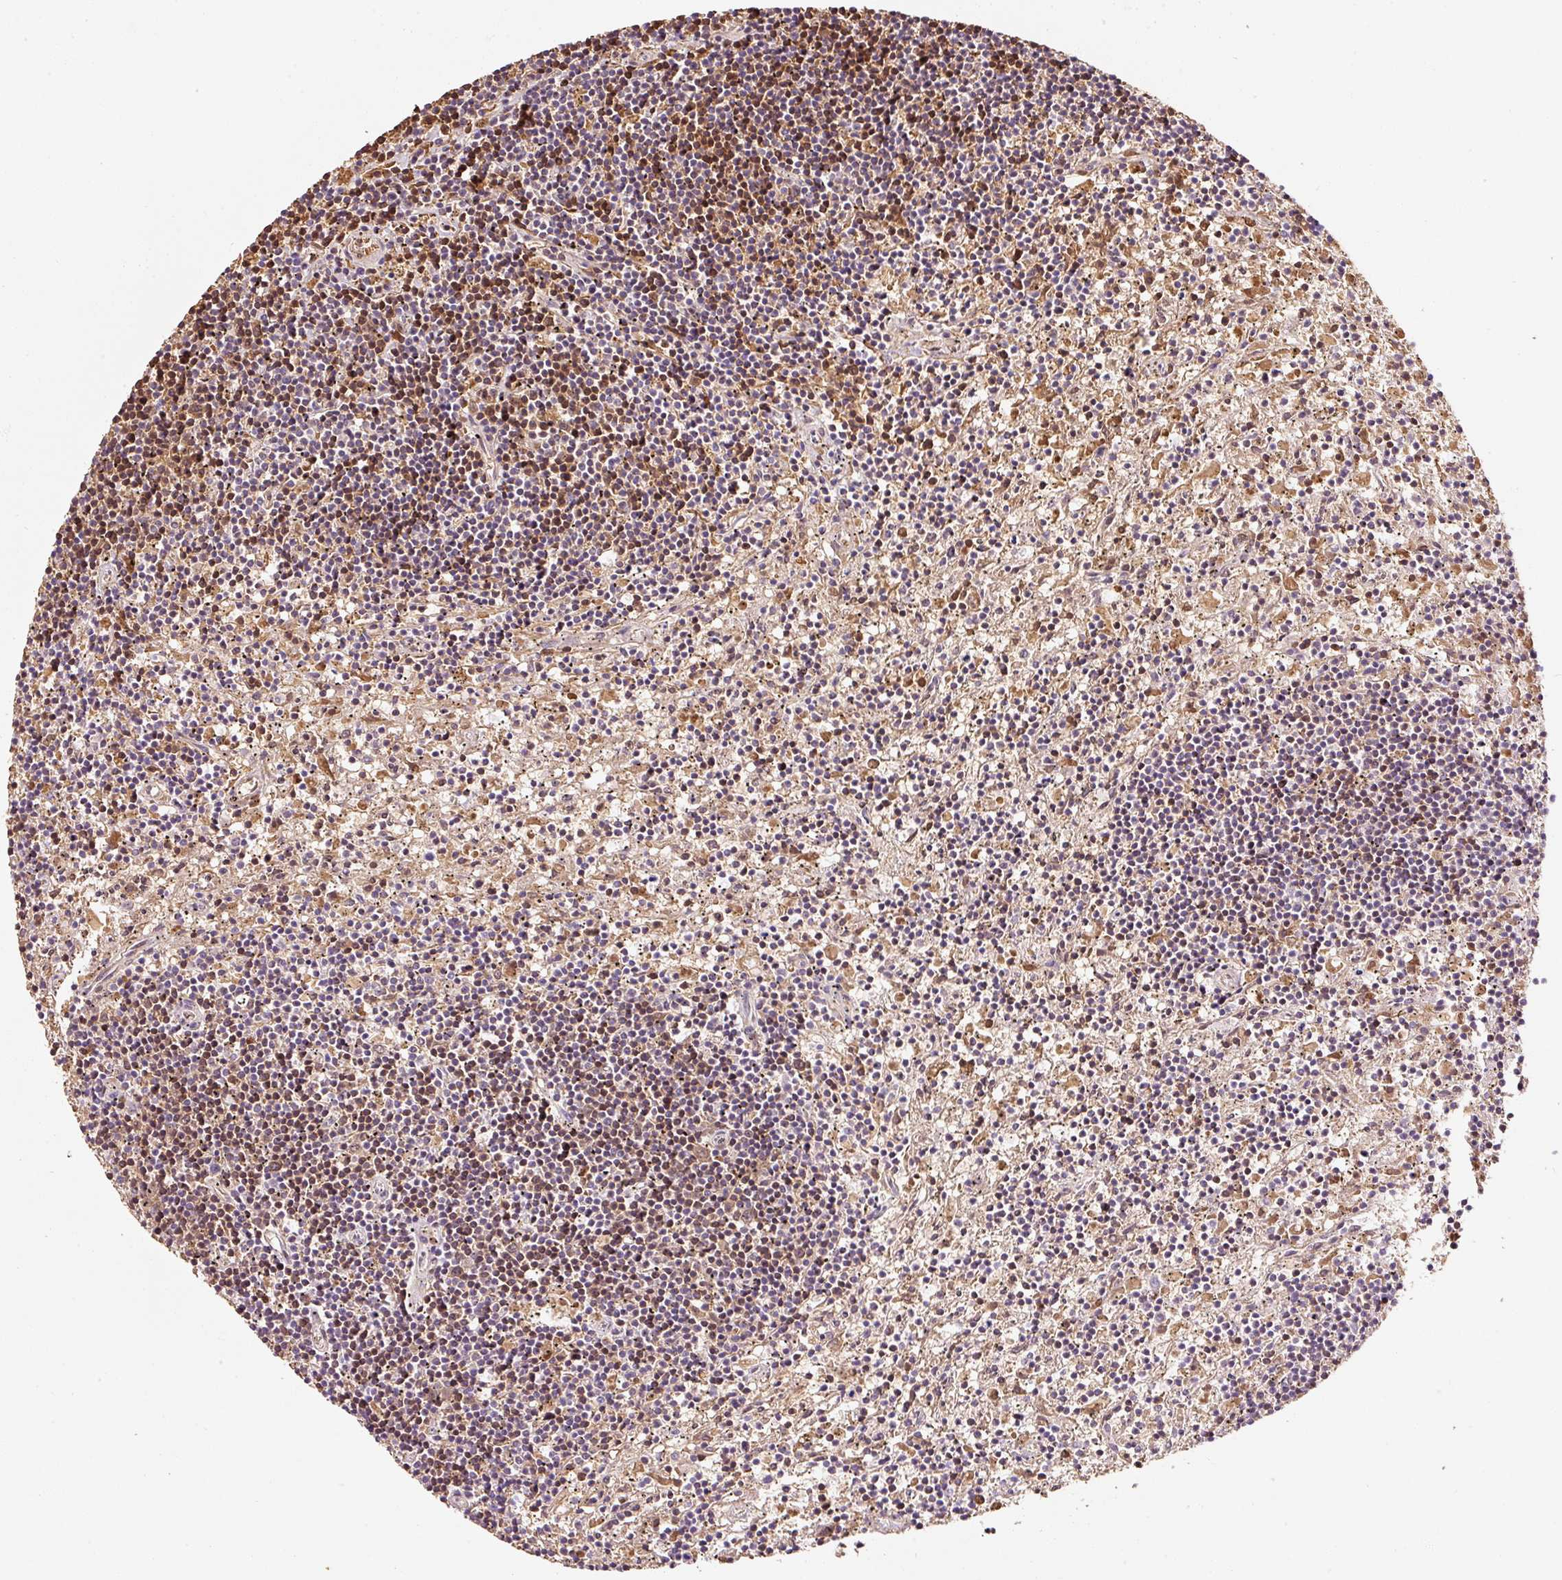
{"staining": {"intensity": "moderate", "quantity": "<25%", "location": "cytoplasmic/membranous"}, "tissue": "lymphoma", "cell_type": "Tumor cells", "image_type": "cancer", "snomed": [{"axis": "morphology", "description": "Malignant lymphoma, non-Hodgkin's type, Low grade"}, {"axis": "topography", "description": "Spleen"}], "caption": "IHC (DAB) staining of malignant lymphoma, non-Hodgkin's type (low-grade) displays moderate cytoplasmic/membranous protein positivity in approximately <25% of tumor cells.", "gene": "ZNF460", "patient": {"sex": "male", "age": 76}}